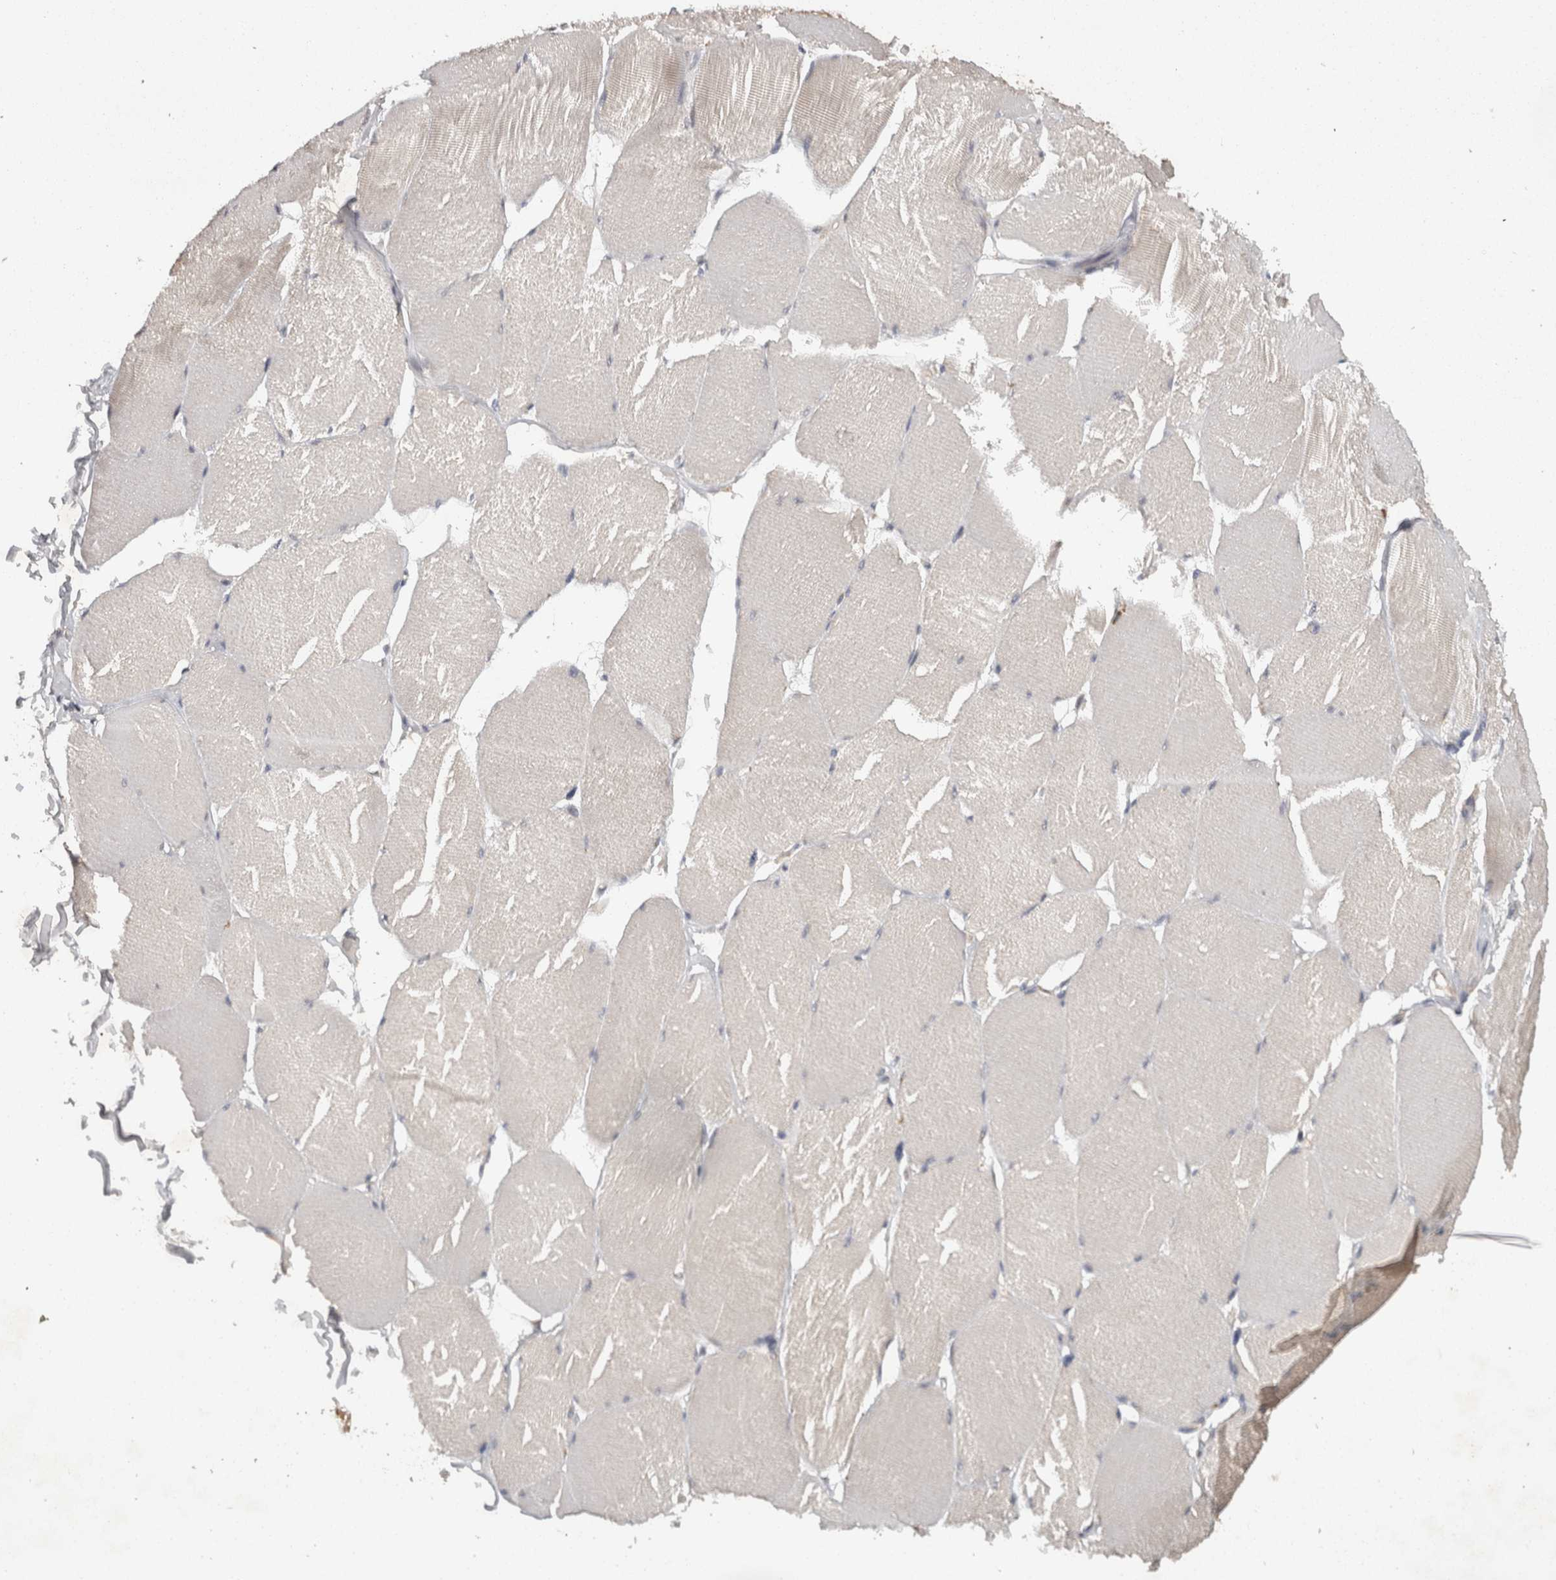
{"staining": {"intensity": "negative", "quantity": "none", "location": "none"}, "tissue": "skeletal muscle", "cell_type": "Myocytes", "image_type": "normal", "snomed": [{"axis": "morphology", "description": "Normal tissue, NOS"}, {"axis": "topography", "description": "Skin"}, {"axis": "topography", "description": "Skeletal muscle"}], "caption": "DAB (3,3'-diaminobenzidine) immunohistochemical staining of benign skeletal muscle displays no significant positivity in myocytes. The staining was performed using DAB to visualize the protein expression in brown, while the nuclei were stained in blue with hematoxylin (Magnification: 20x).", "gene": "ACAT2", "patient": {"sex": "male", "age": 83}}